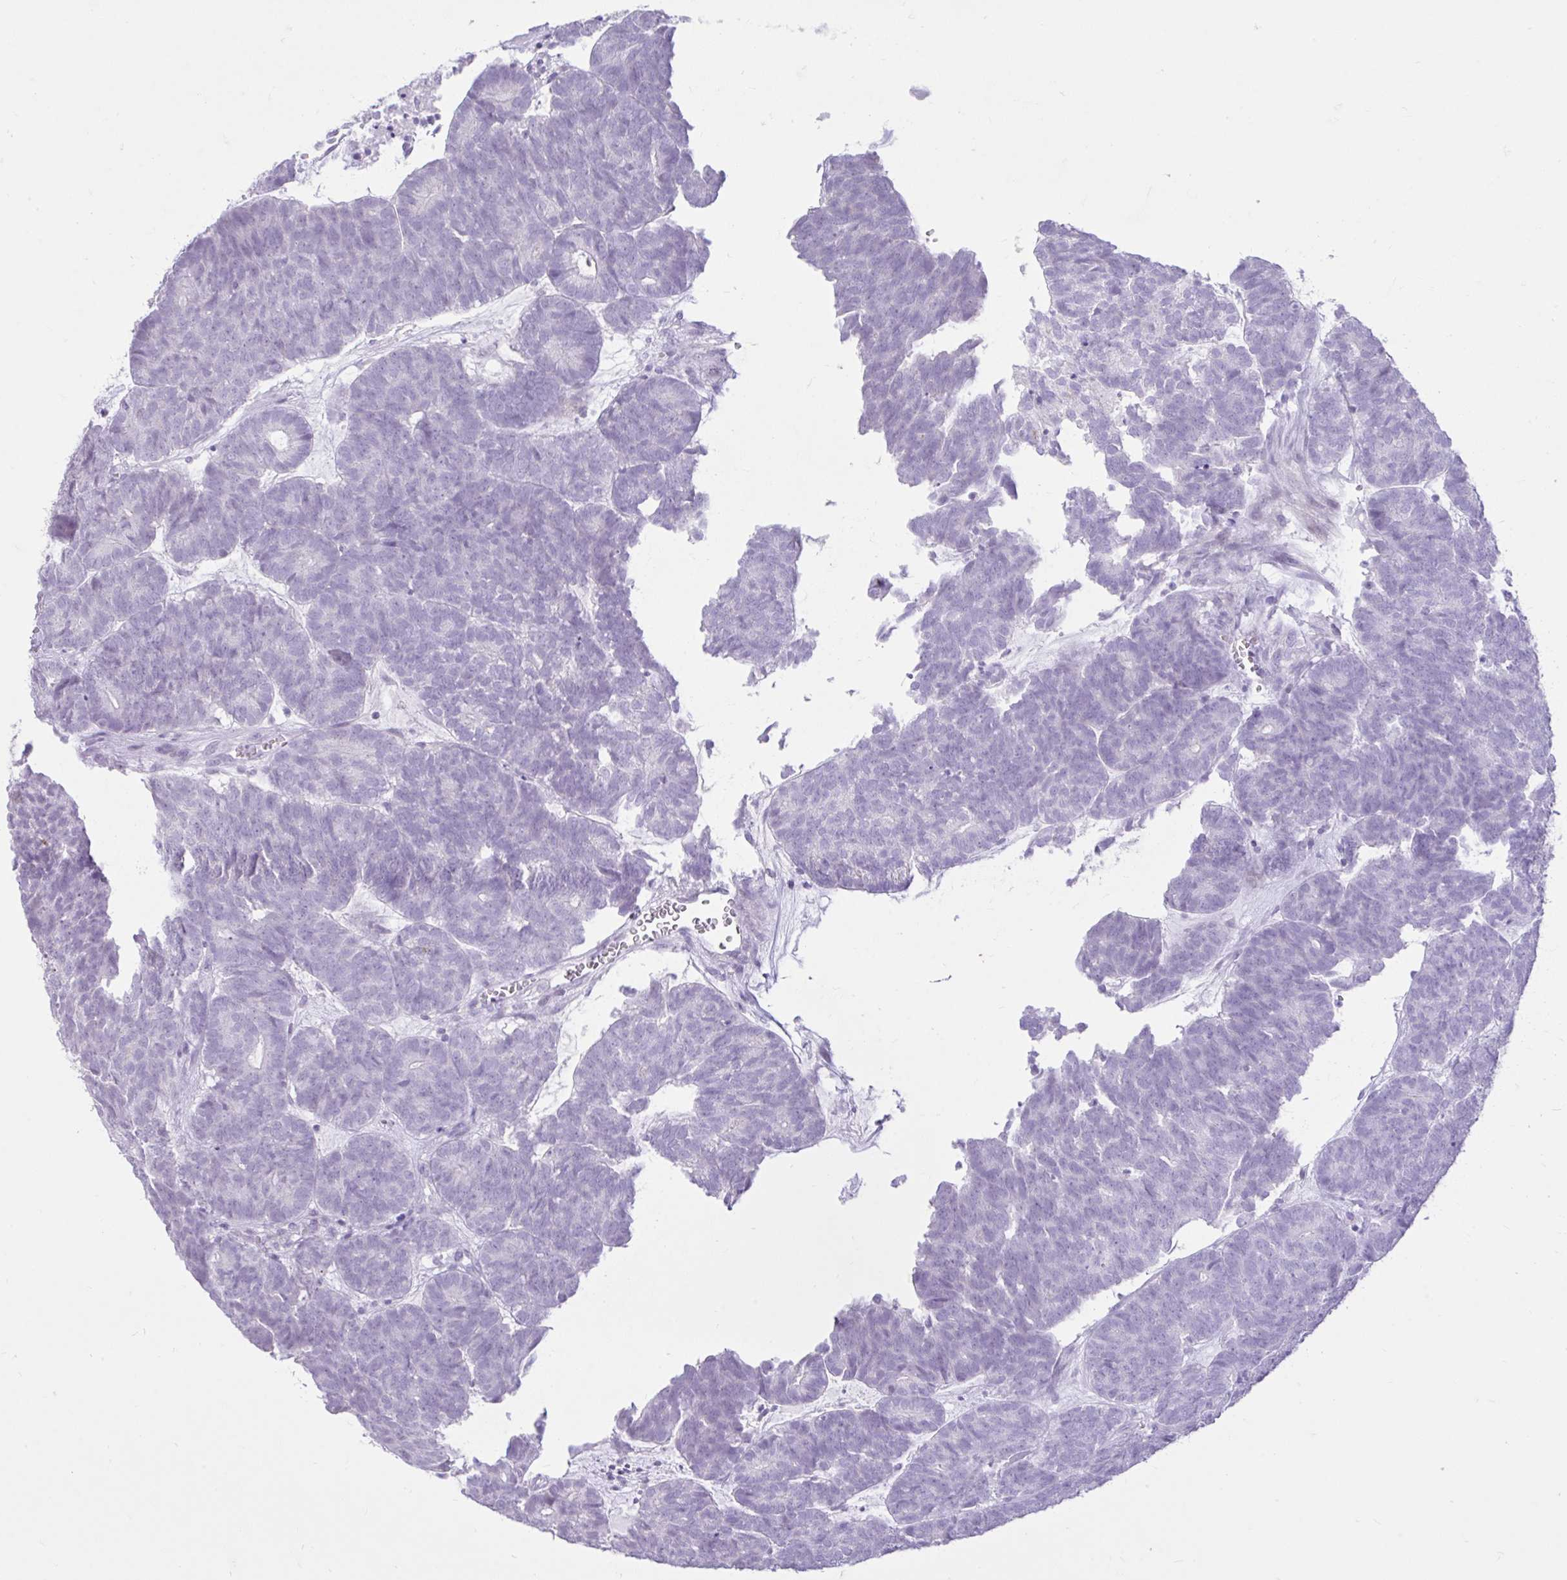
{"staining": {"intensity": "negative", "quantity": "none", "location": "none"}, "tissue": "head and neck cancer", "cell_type": "Tumor cells", "image_type": "cancer", "snomed": [{"axis": "morphology", "description": "Adenocarcinoma, NOS"}, {"axis": "topography", "description": "Head-Neck"}], "caption": "Human head and neck cancer (adenocarcinoma) stained for a protein using immunohistochemistry (IHC) displays no expression in tumor cells.", "gene": "REEP1", "patient": {"sex": "female", "age": 81}}